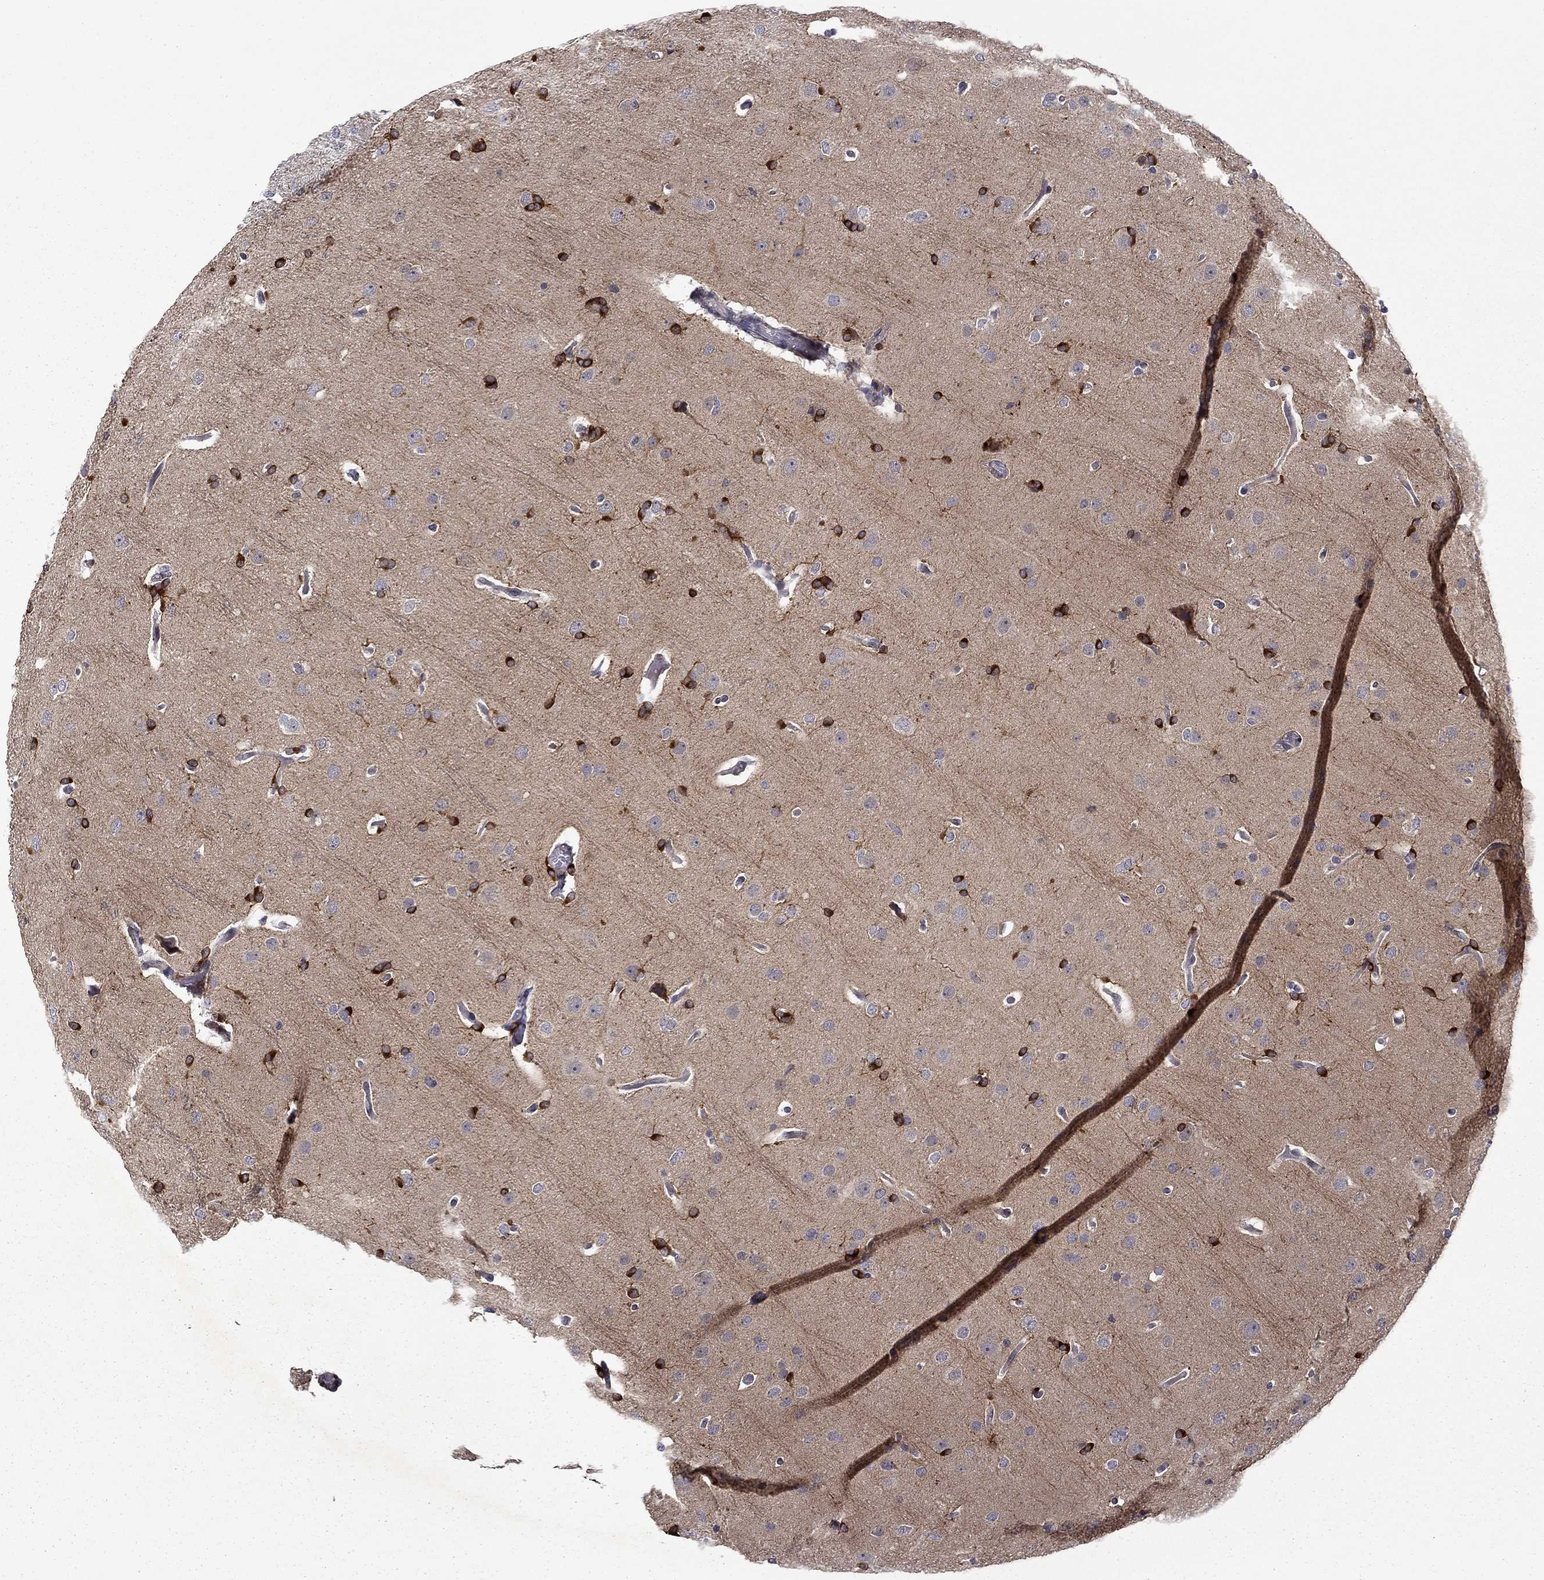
{"staining": {"intensity": "strong", "quantity": "<25%", "location": "cytoplasmic/membranous"}, "tissue": "glioma", "cell_type": "Tumor cells", "image_type": "cancer", "snomed": [{"axis": "morphology", "description": "Glioma, malignant, Low grade"}, {"axis": "topography", "description": "Brain"}], "caption": "About <25% of tumor cells in glioma demonstrate strong cytoplasmic/membranous protein expression as visualized by brown immunohistochemical staining.", "gene": "B3GAT1", "patient": {"sex": "male", "age": 41}}